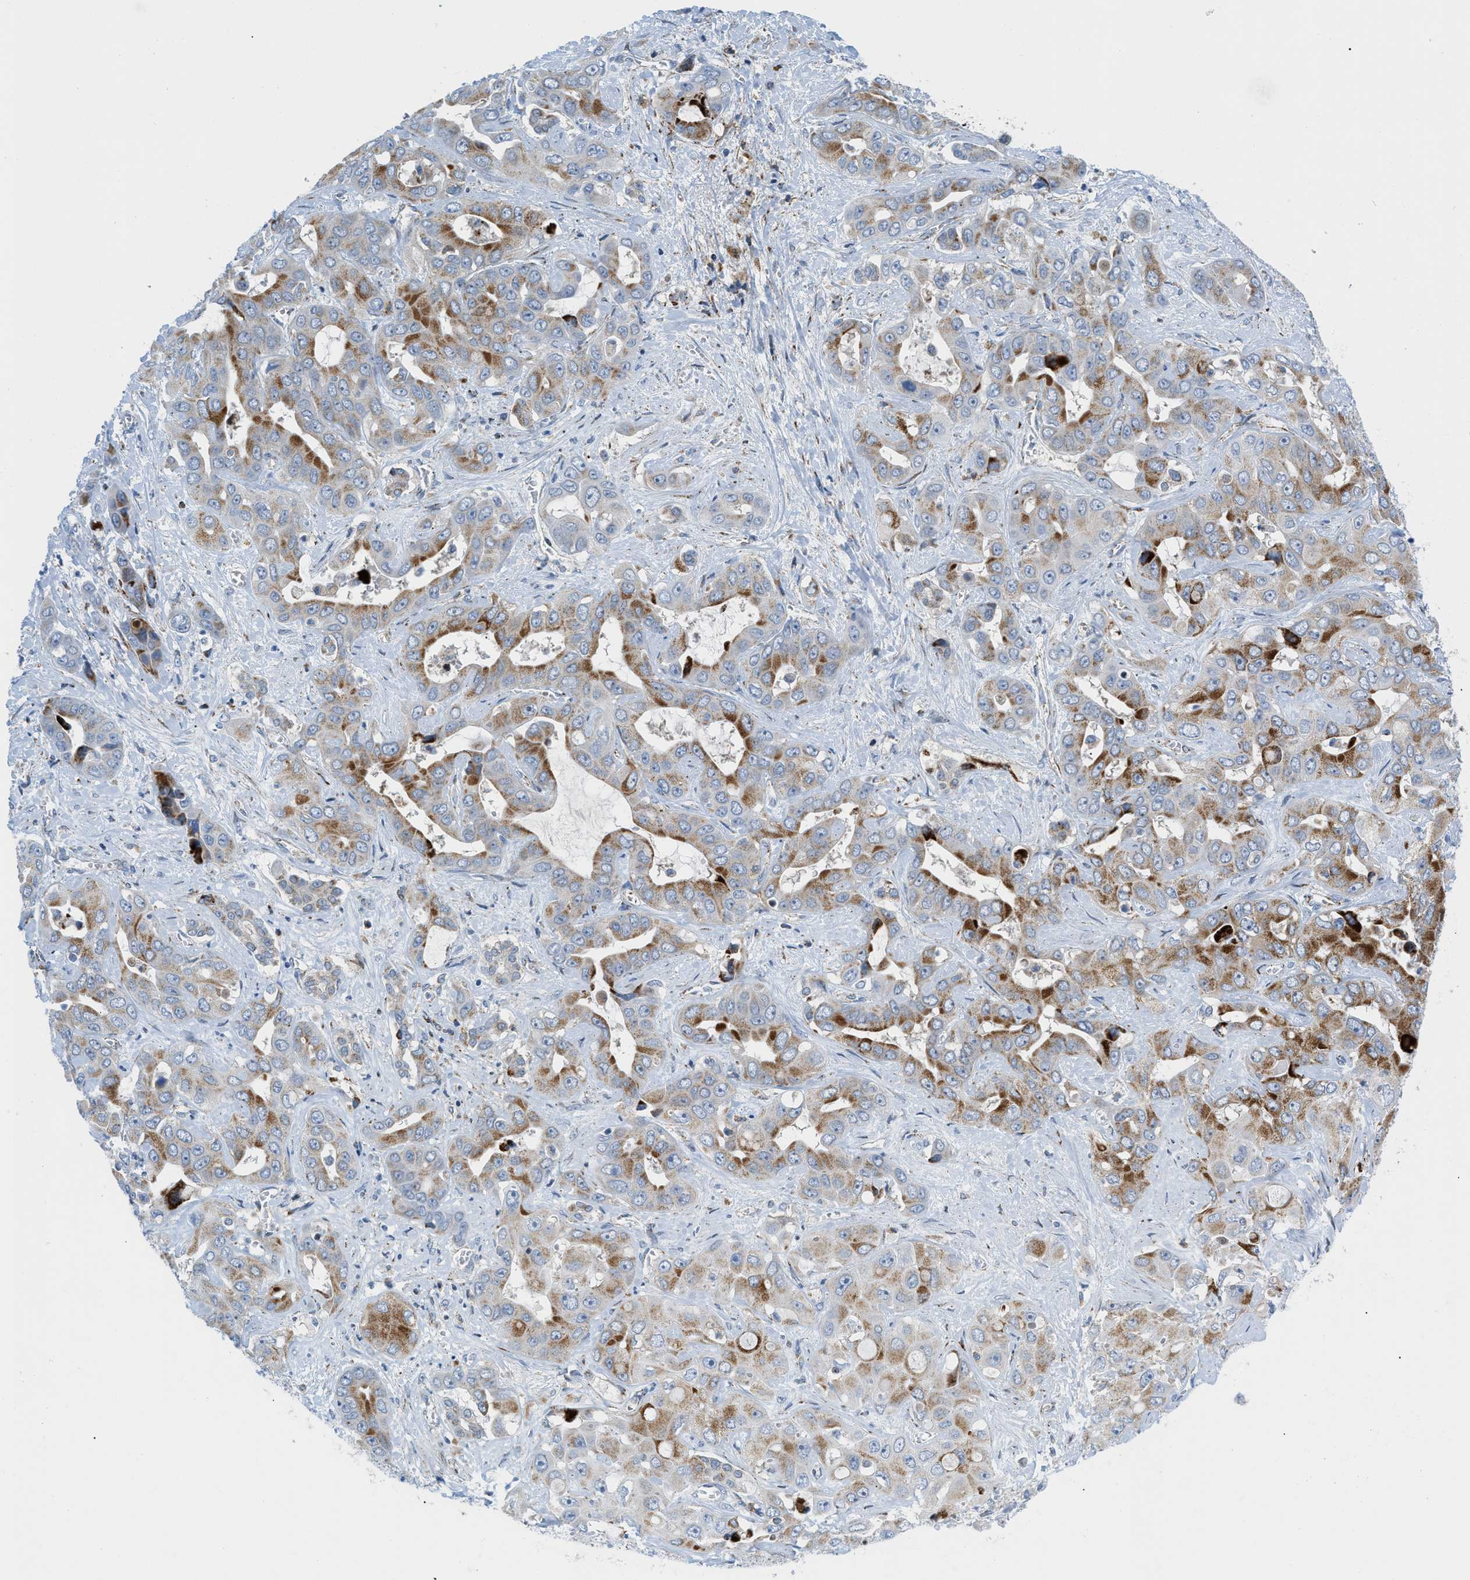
{"staining": {"intensity": "moderate", "quantity": ">75%", "location": "cytoplasmic/membranous"}, "tissue": "liver cancer", "cell_type": "Tumor cells", "image_type": "cancer", "snomed": [{"axis": "morphology", "description": "Cholangiocarcinoma"}, {"axis": "topography", "description": "Liver"}], "caption": "A photomicrograph of human liver cancer (cholangiocarcinoma) stained for a protein displays moderate cytoplasmic/membranous brown staining in tumor cells.", "gene": "RBBP9", "patient": {"sex": "female", "age": 52}}